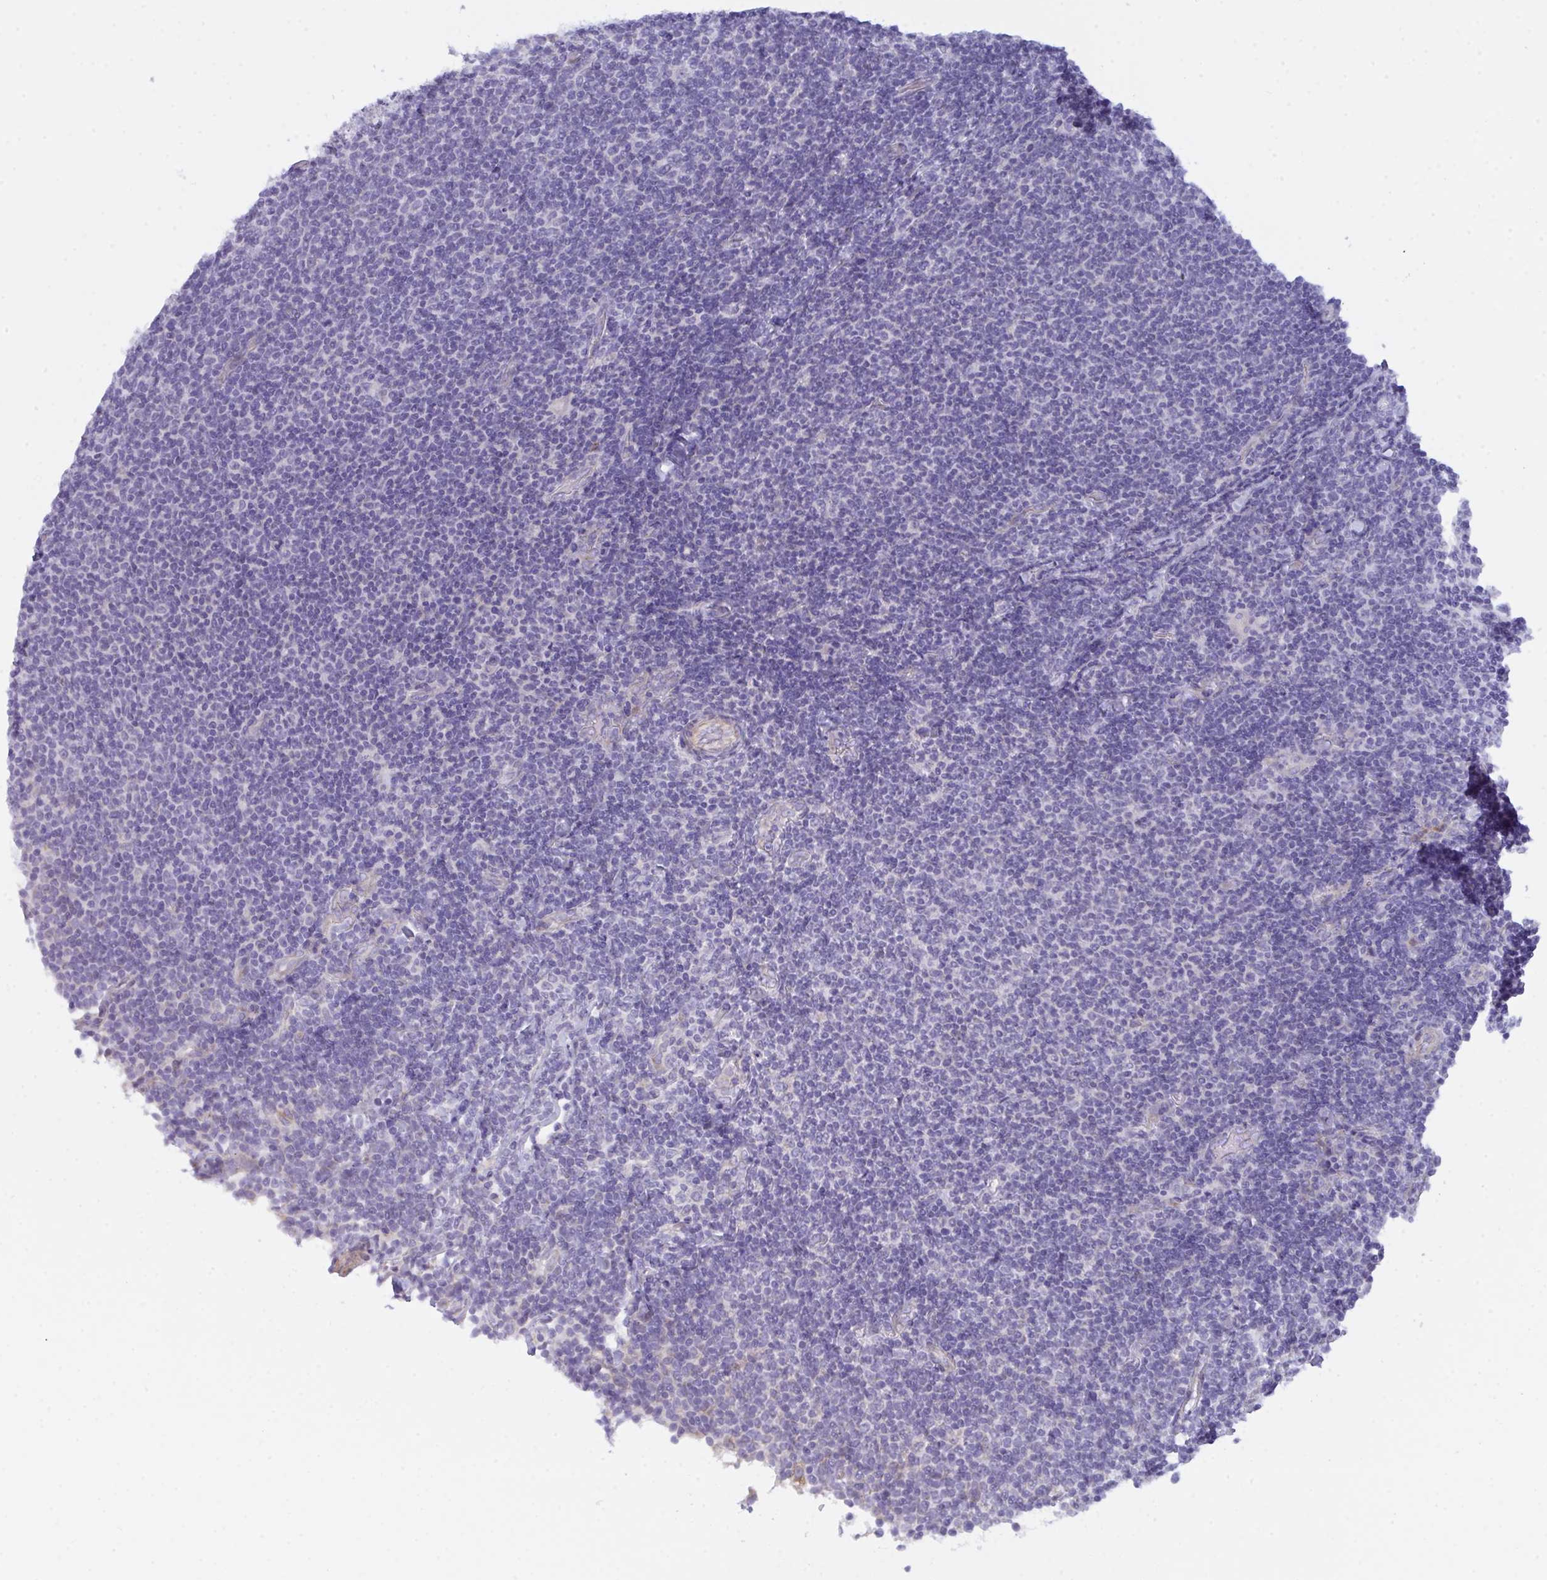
{"staining": {"intensity": "negative", "quantity": "none", "location": "none"}, "tissue": "lymphoma", "cell_type": "Tumor cells", "image_type": "cancer", "snomed": [{"axis": "morphology", "description": "Malignant lymphoma, non-Hodgkin's type, Low grade"}, {"axis": "topography", "description": "Lymph node"}], "caption": "Immunohistochemical staining of lymphoma demonstrates no significant expression in tumor cells. (Brightfield microscopy of DAB (3,3'-diaminobenzidine) IHC at high magnification).", "gene": "CEP170B", "patient": {"sex": "male", "age": 52}}